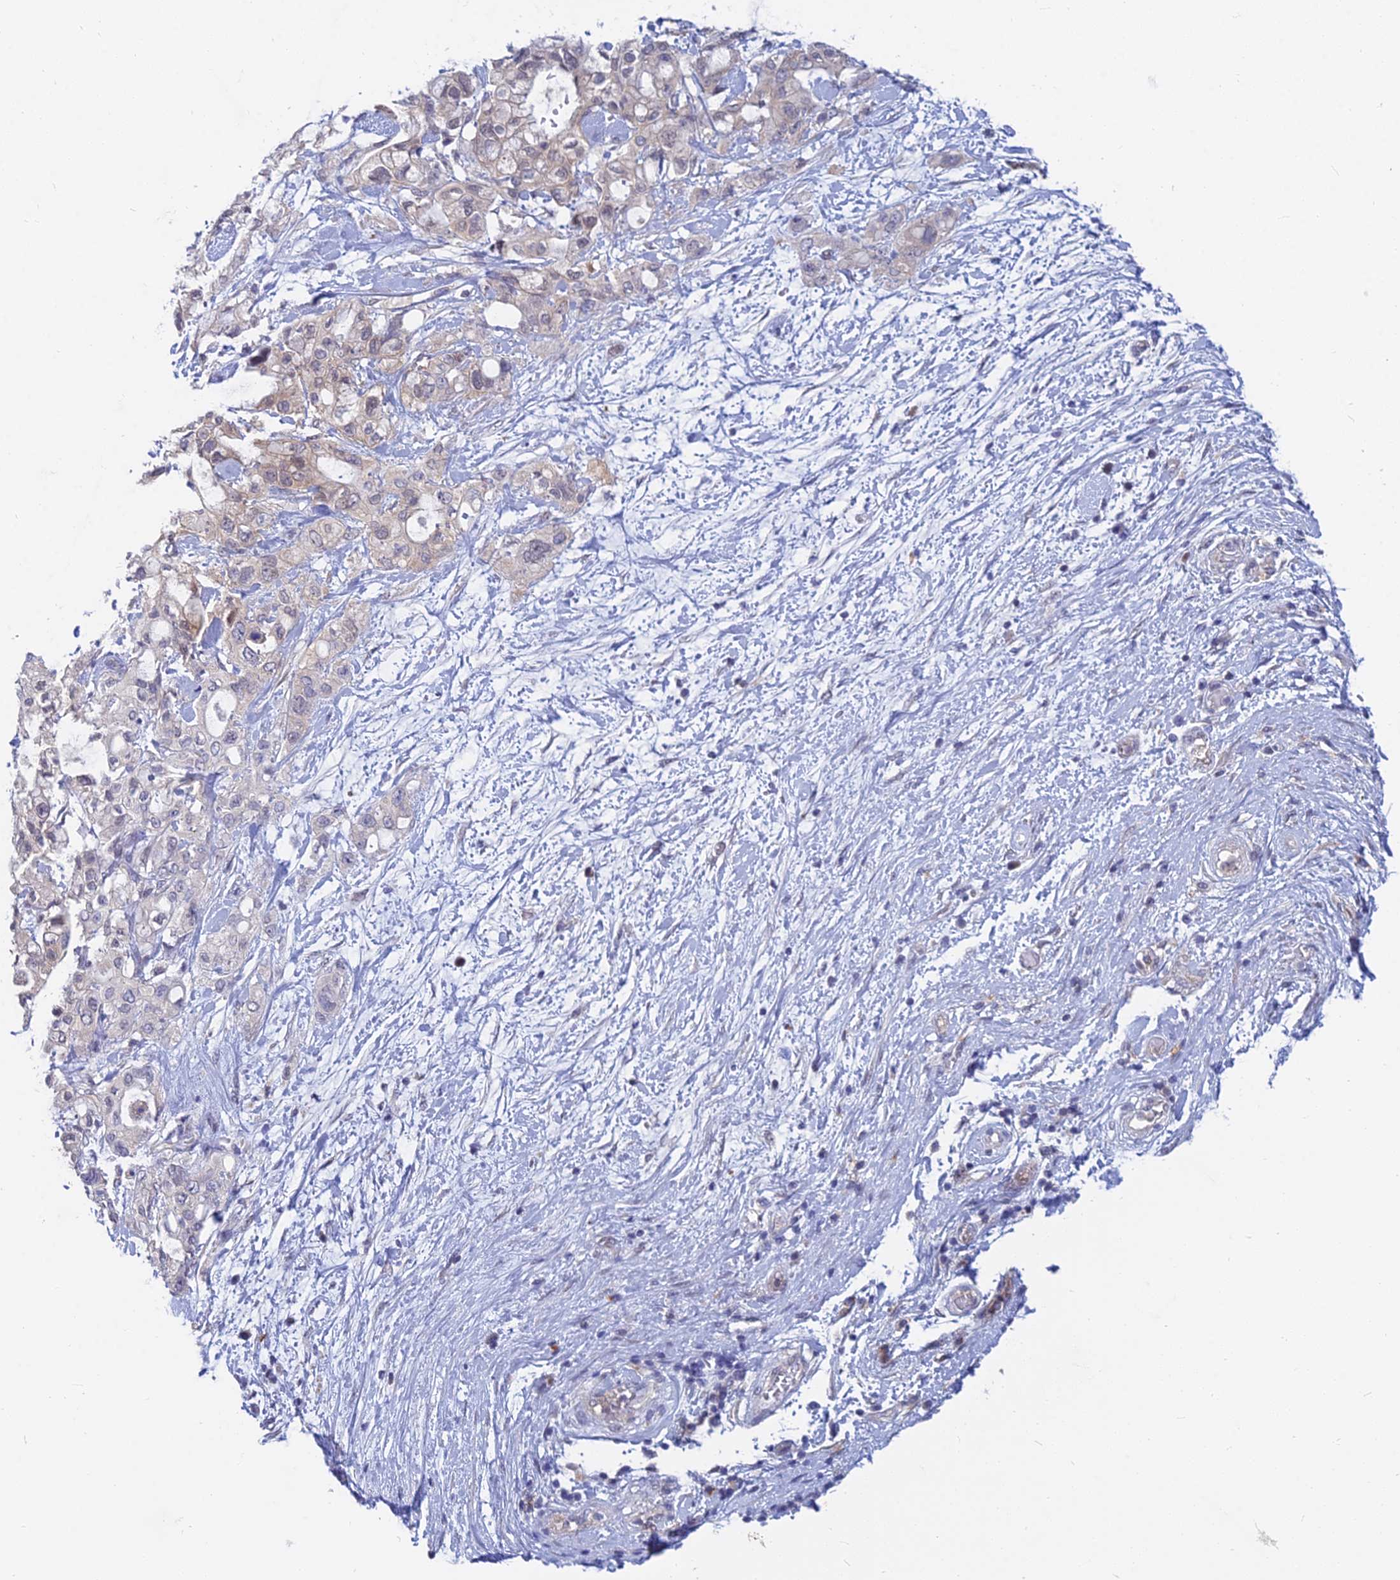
{"staining": {"intensity": "weak", "quantity": "<25%", "location": "cytoplasmic/membranous"}, "tissue": "pancreatic cancer", "cell_type": "Tumor cells", "image_type": "cancer", "snomed": [{"axis": "morphology", "description": "Inflammation, NOS"}, {"axis": "morphology", "description": "Adenocarcinoma, NOS"}, {"axis": "topography", "description": "Pancreas"}], "caption": "IHC micrograph of pancreatic cancer (adenocarcinoma) stained for a protein (brown), which displays no expression in tumor cells. (IHC, brightfield microscopy, high magnification).", "gene": "B3GALT4", "patient": {"sex": "female", "age": 56}}